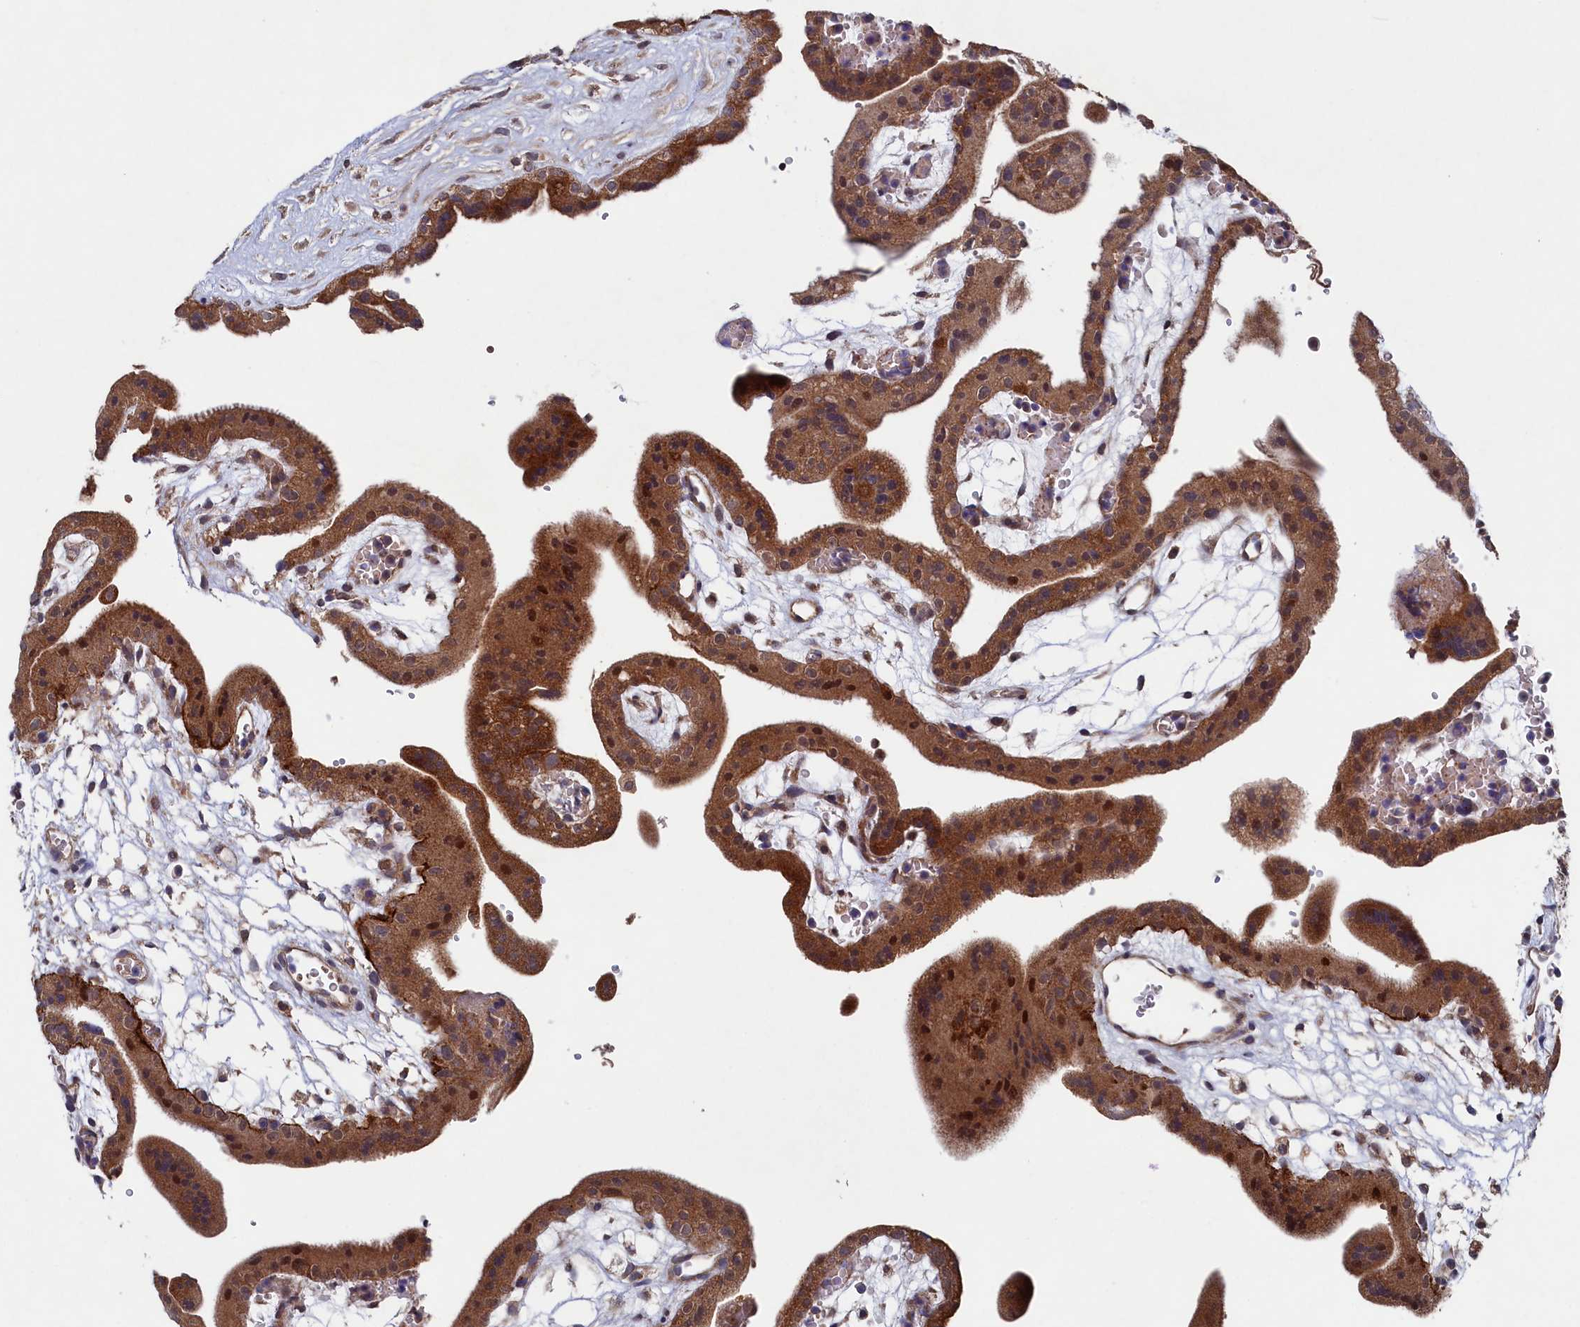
{"staining": {"intensity": "moderate", "quantity": ">75%", "location": "cytoplasmic/membranous"}, "tissue": "placenta", "cell_type": "Decidual cells", "image_type": "normal", "snomed": [{"axis": "morphology", "description": "Normal tissue, NOS"}, {"axis": "topography", "description": "Placenta"}], "caption": "Immunohistochemical staining of normal human placenta demonstrates >75% levels of moderate cytoplasmic/membranous protein staining in about >75% of decidual cells. The staining was performed using DAB, with brown indicating positive protein expression. Nuclei are stained blue with hematoxylin.", "gene": "SUPV3L1", "patient": {"sex": "female", "age": 18}}